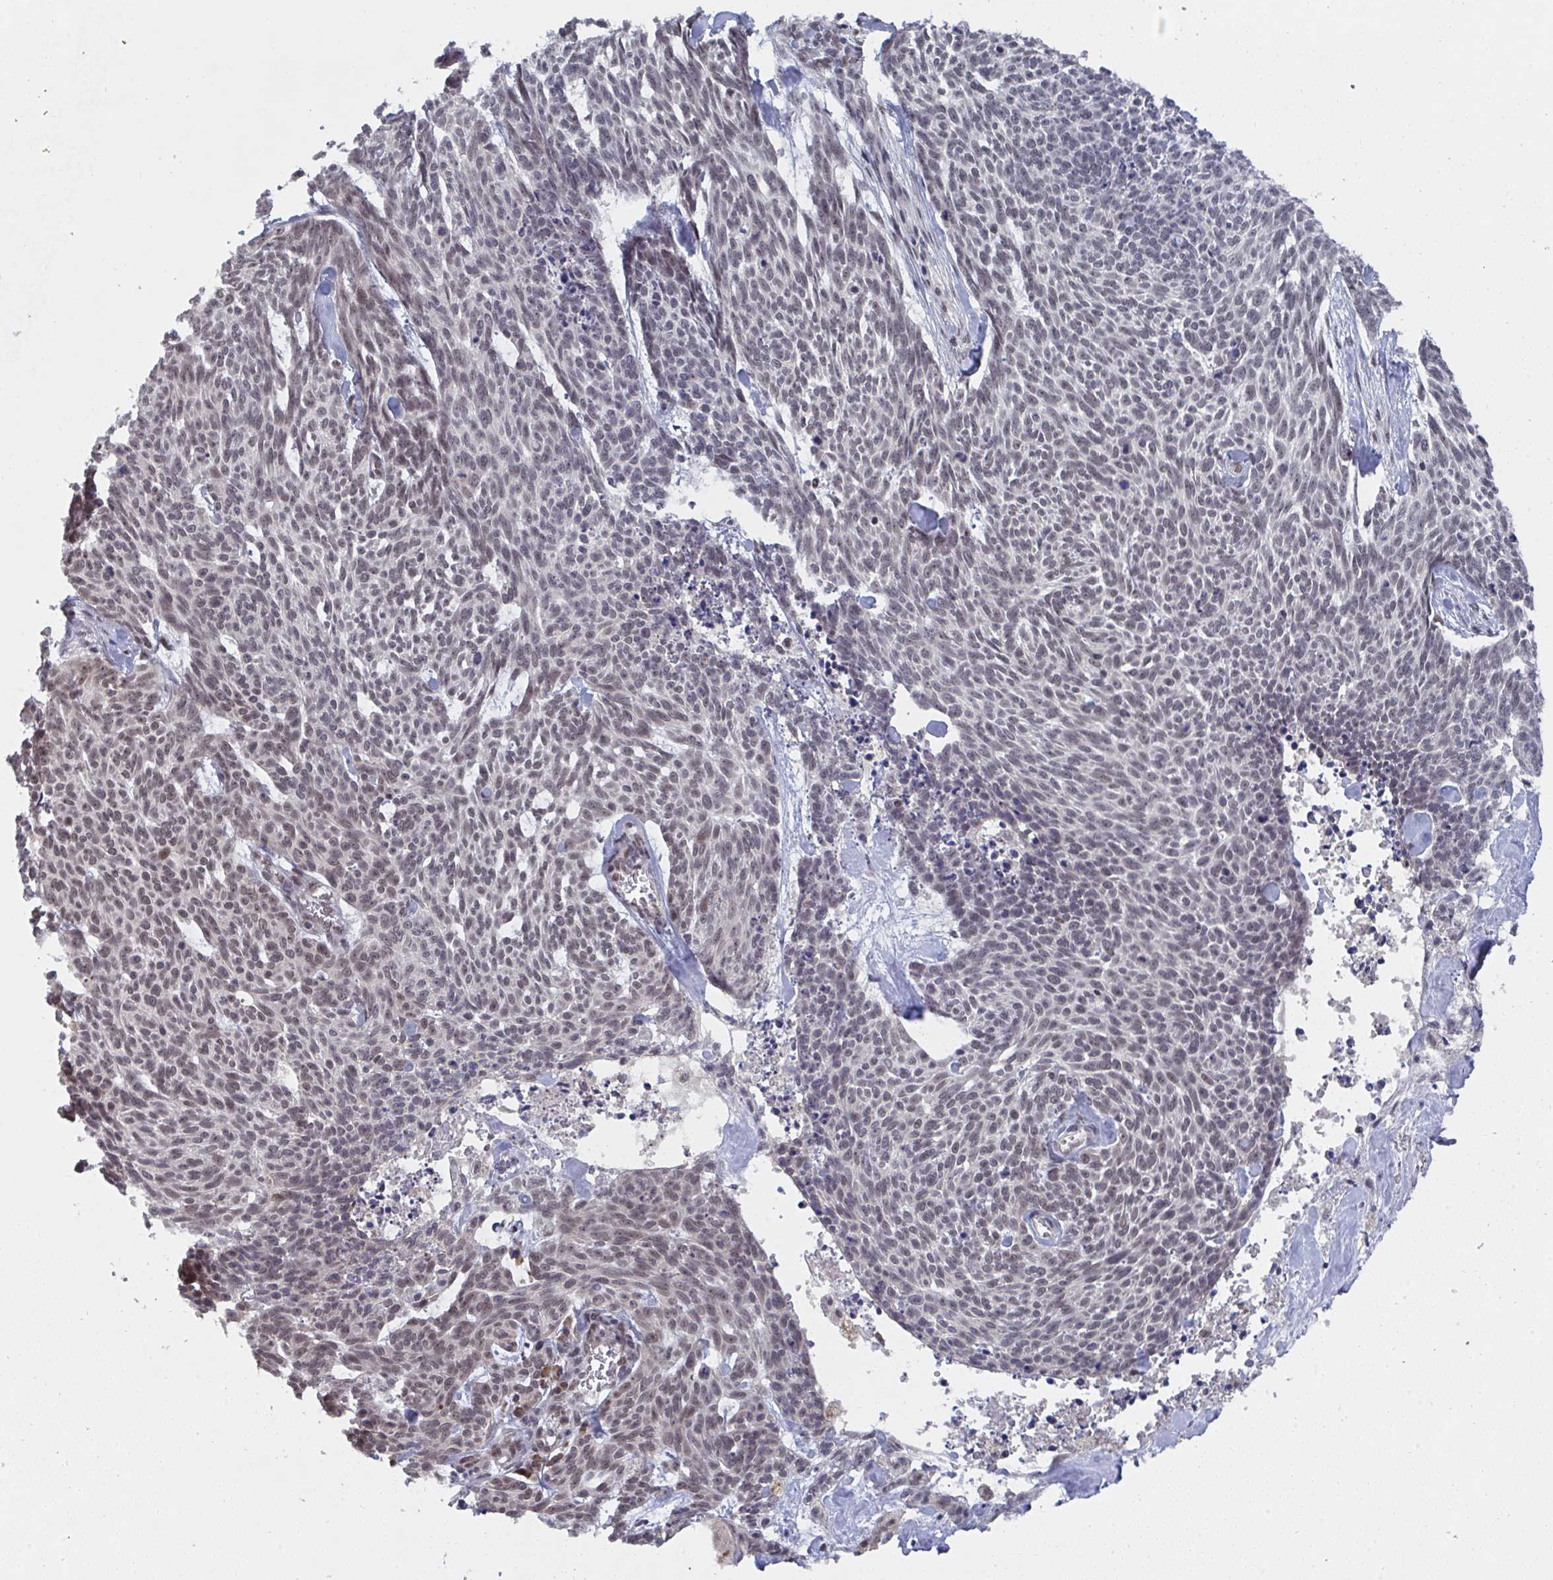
{"staining": {"intensity": "weak", "quantity": ">75%", "location": "nuclear"}, "tissue": "skin cancer", "cell_type": "Tumor cells", "image_type": "cancer", "snomed": [{"axis": "morphology", "description": "Basal cell carcinoma"}, {"axis": "topography", "description": "Skin"}], "caption": "The histopathology image demonstrates immunohistochemical staining of skin cancer. There is weak nuclear staining is present in approximately >75% of tumor cells.", "gene": "JMJD1C", "patient": {"sex": "female", "age": 93}}